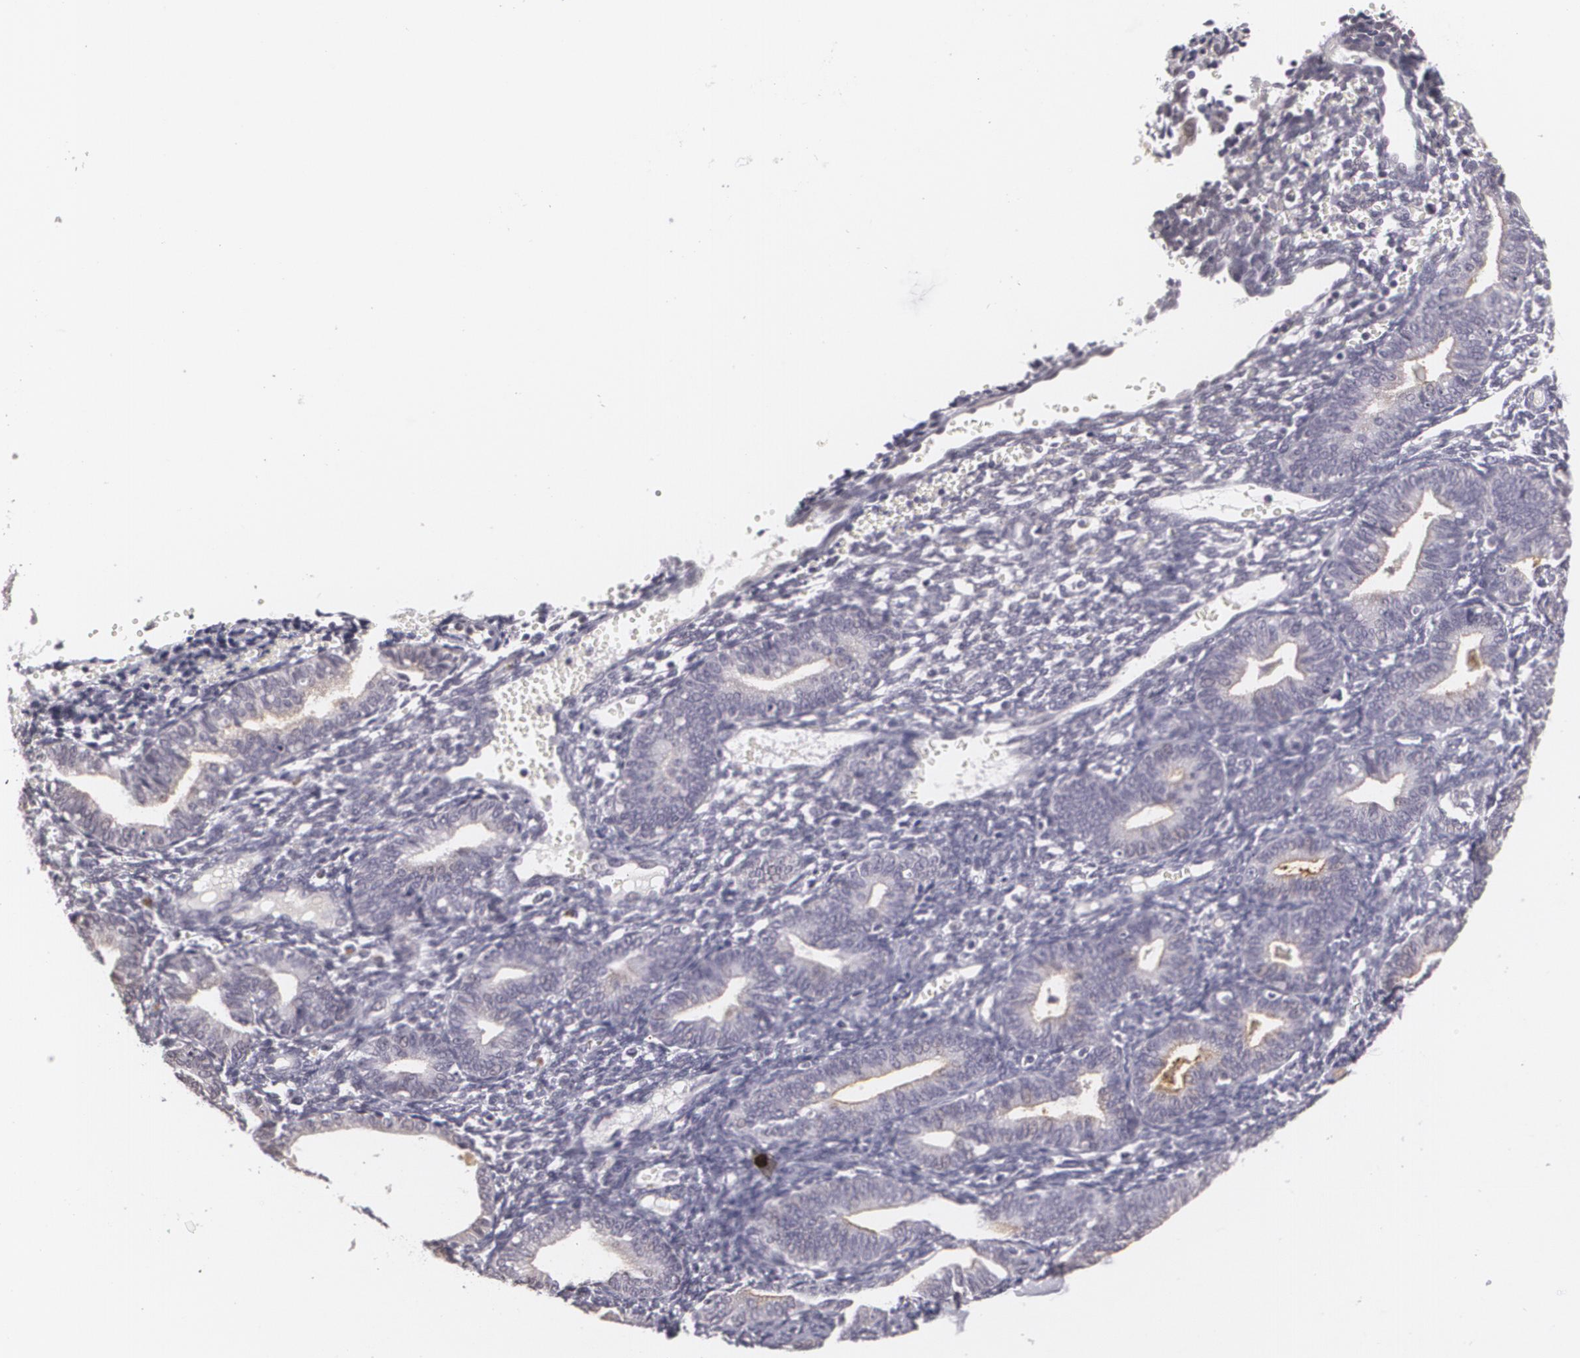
{"staining": {"intensity": "negative", "quantity": "none", "location": "none"}, "tissue": "endometrium", "cell_type": "Cells in endometrial stroma", "image_type": "normal", "snomed": [{"axis": "morphology", "description": "Normal tissue, NOS"}, {"axis": "topography", "description": "Endometrium"}], "caption": "Immunohistochemical staining of normal endometrium reveals no significant positivity in cells in endometrial stroma.", "gene": "MUC1", "patient": {"sex": "female", "age": 61}}